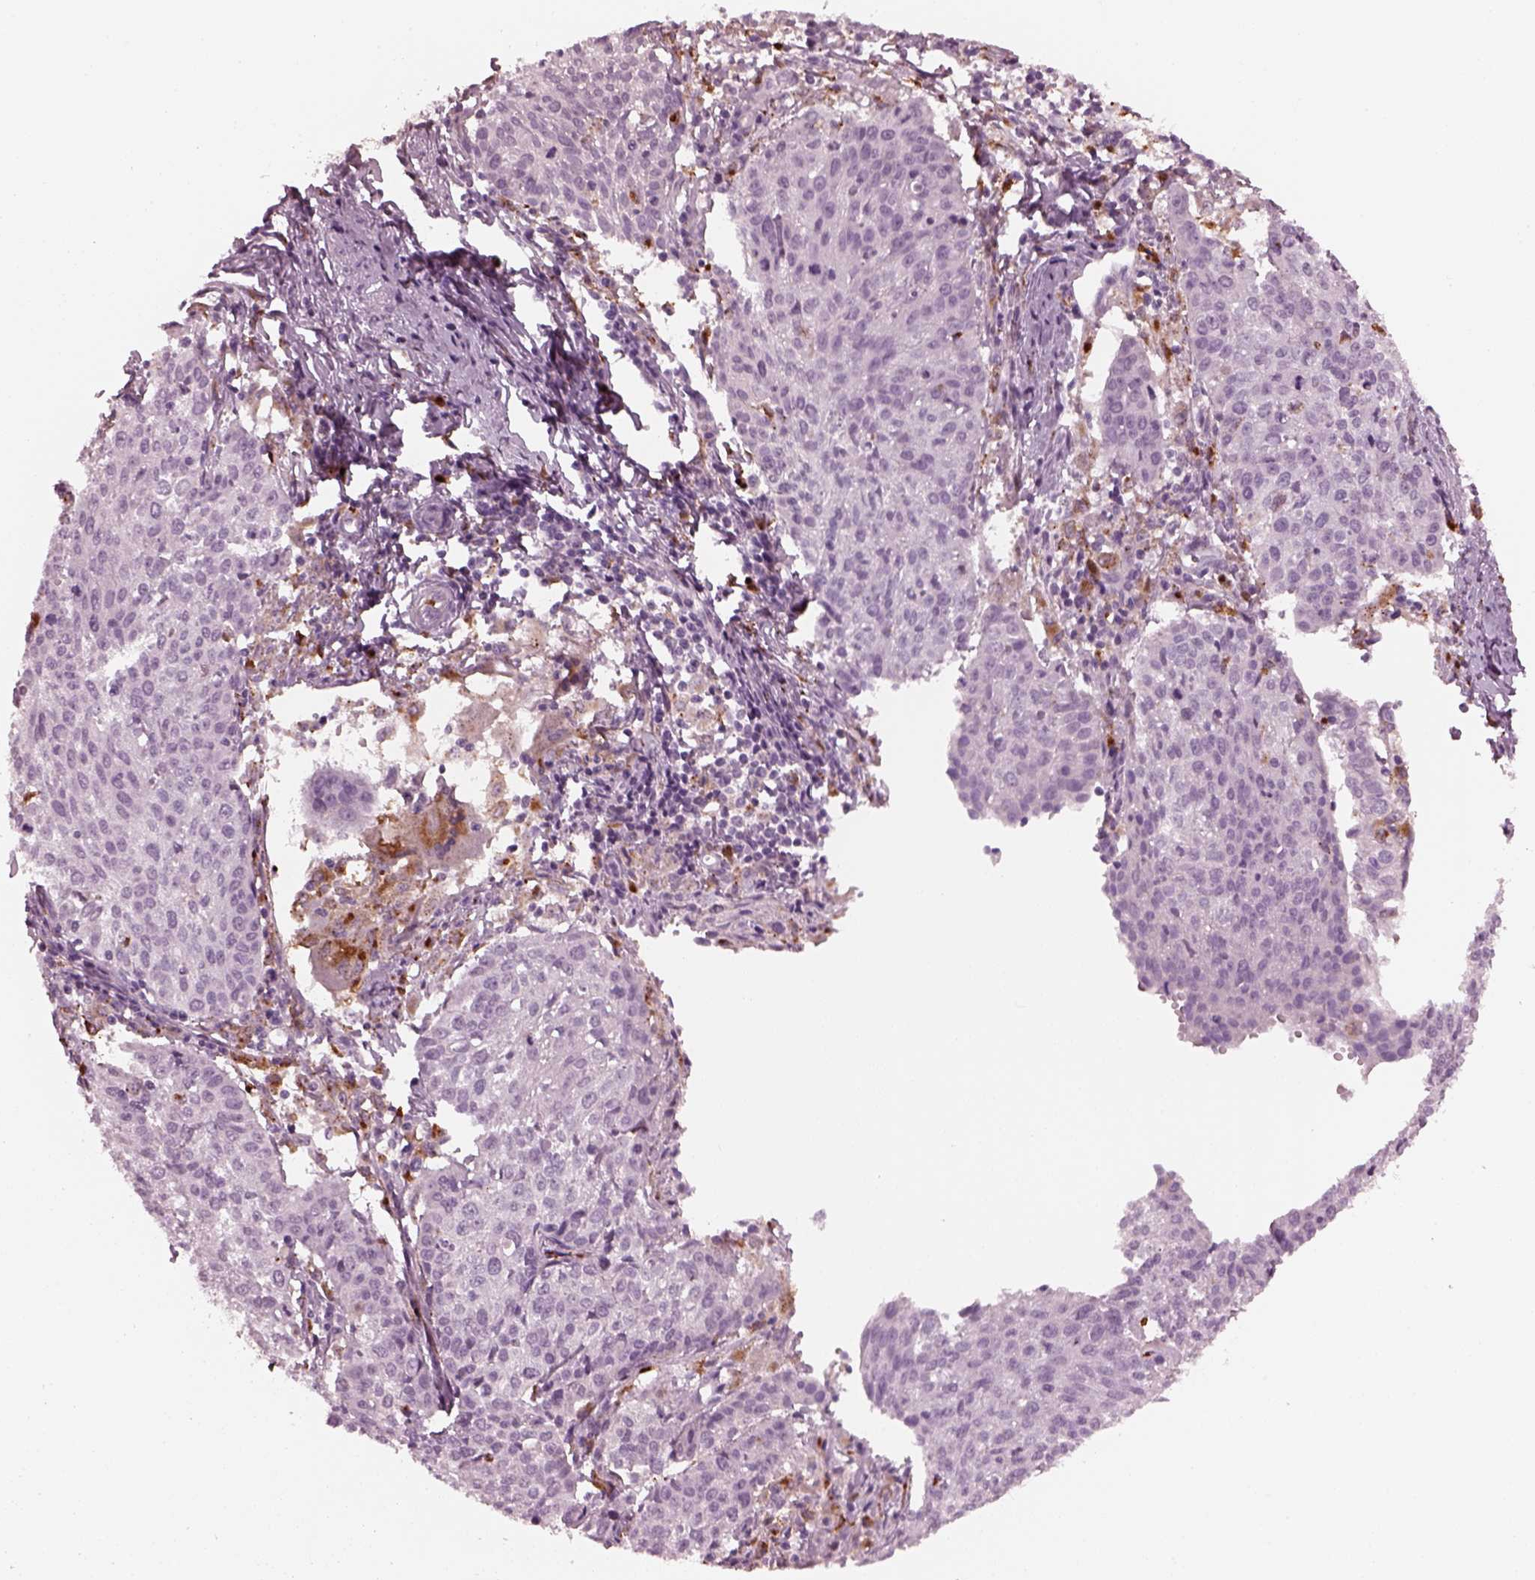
{"staining": {"intensity": "negative", "quantity": "none", "location": "none"}, "tissue": "cervical cancer", "cell_type": "Tumor cells", "image_type": "cancer", "snomed": [{"axis": "morphology", "description": "Squamous cell carcinoma, NOS"}, {"axis": "topography", "description": "Cervix"}], "caption": "Immunohistochemical staining of cervical squamous cell carcinoma shows no significant staining in tumor cells.", "gene": "SLAMF8", "patient": {"sex": "female", "age": 38}}